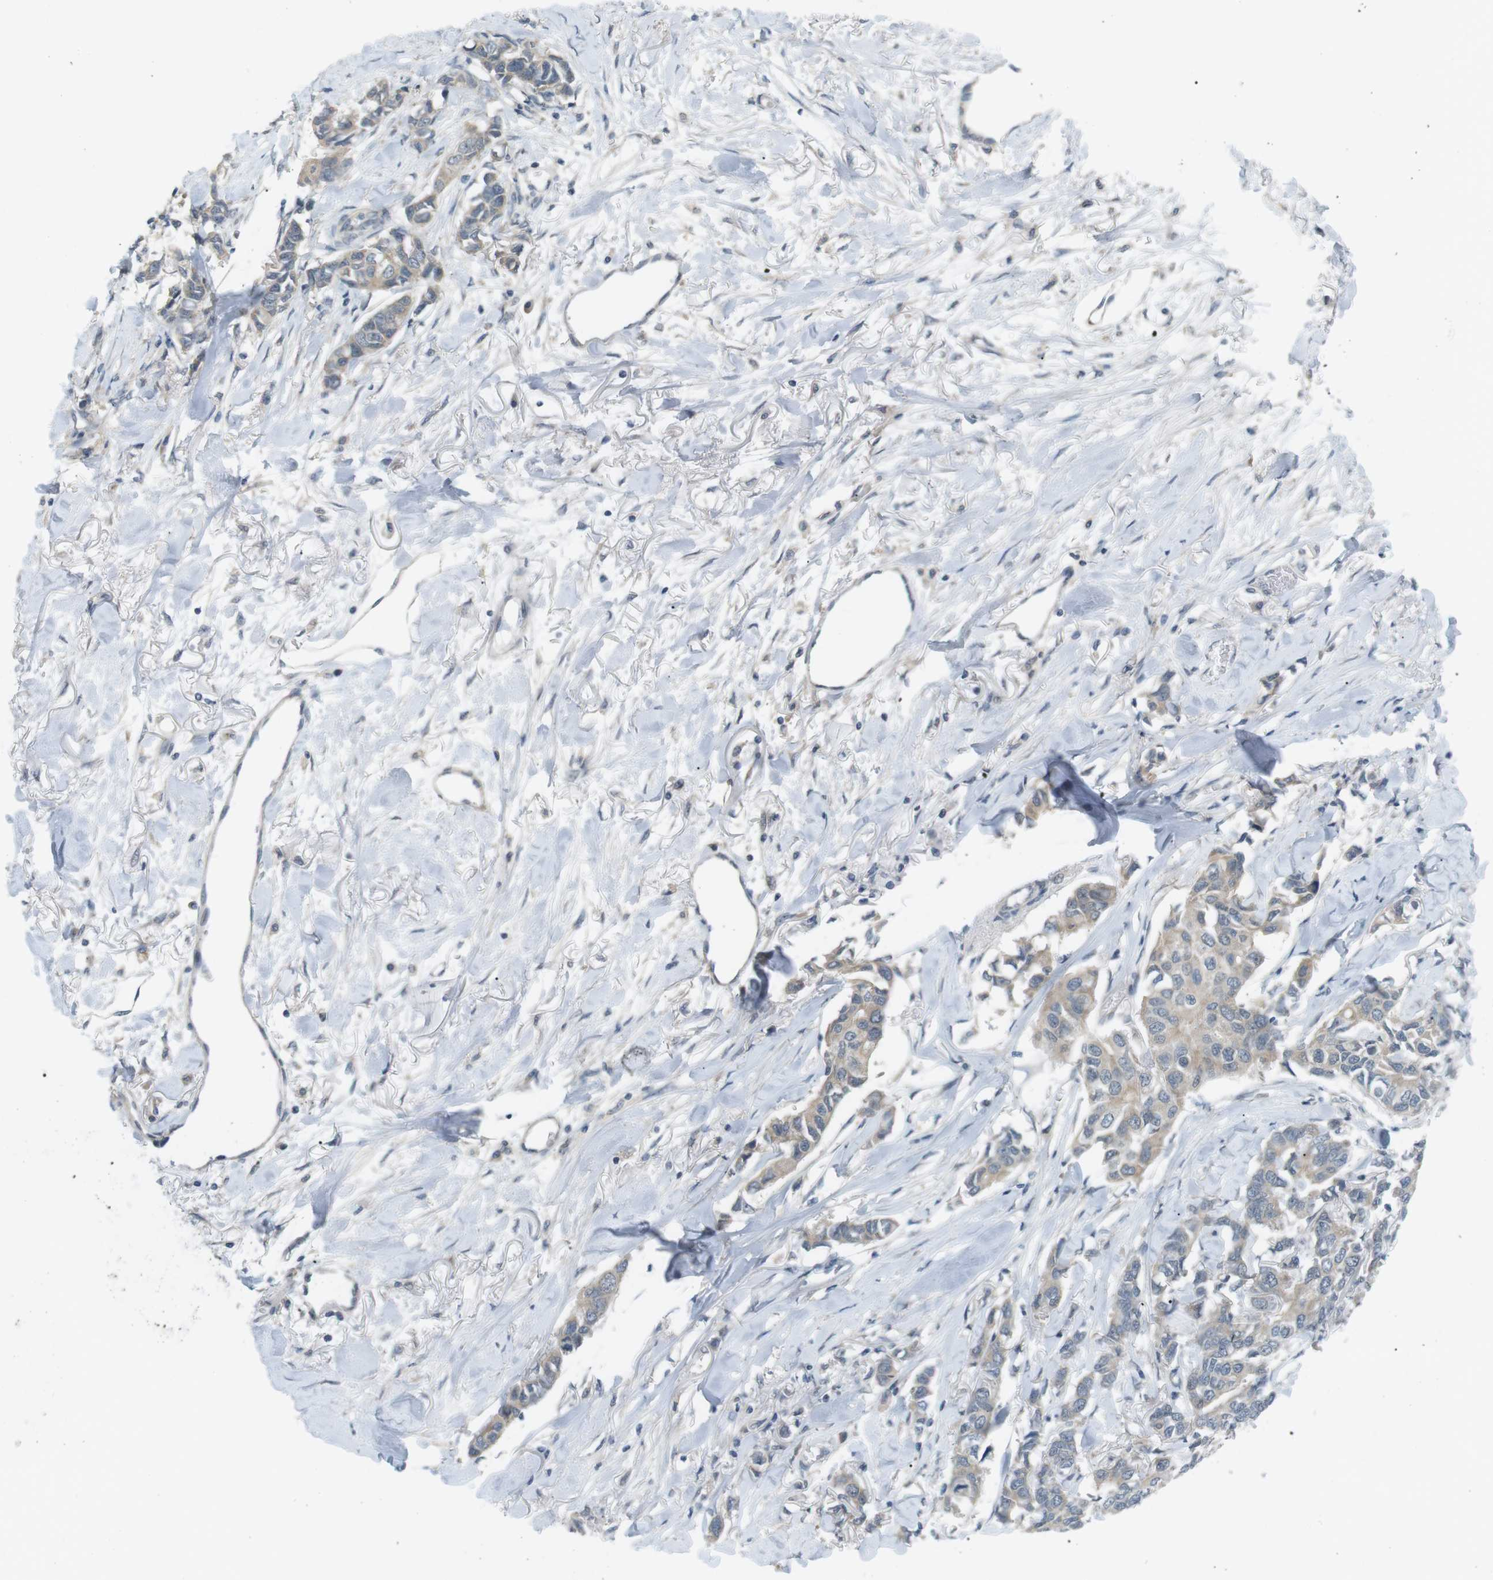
{"staining": {"intensity": "weak", "quantity": "25%-75%", "location": "cytoplasmic/membranous"}, "tissue": "breast cancer", "cell_type": "Tumor cells", "image_type": "cancer", "snomed": [{"axis": "morphology", "description": "Duct carcinoma"}, {"axis": "topography", "description": "Breast"}], "caption": "Immunohistochemical staining of breast cancer reveals weak cytoplasmic/membranous protein positivity in about 25%-75% of tumor cells. (DAB (3,3'-diaminobenzidine) IHC with brightfield microscopy, high magnification).", "gene": "RTN3", "patient": {"sex": "female", "age": 80}}